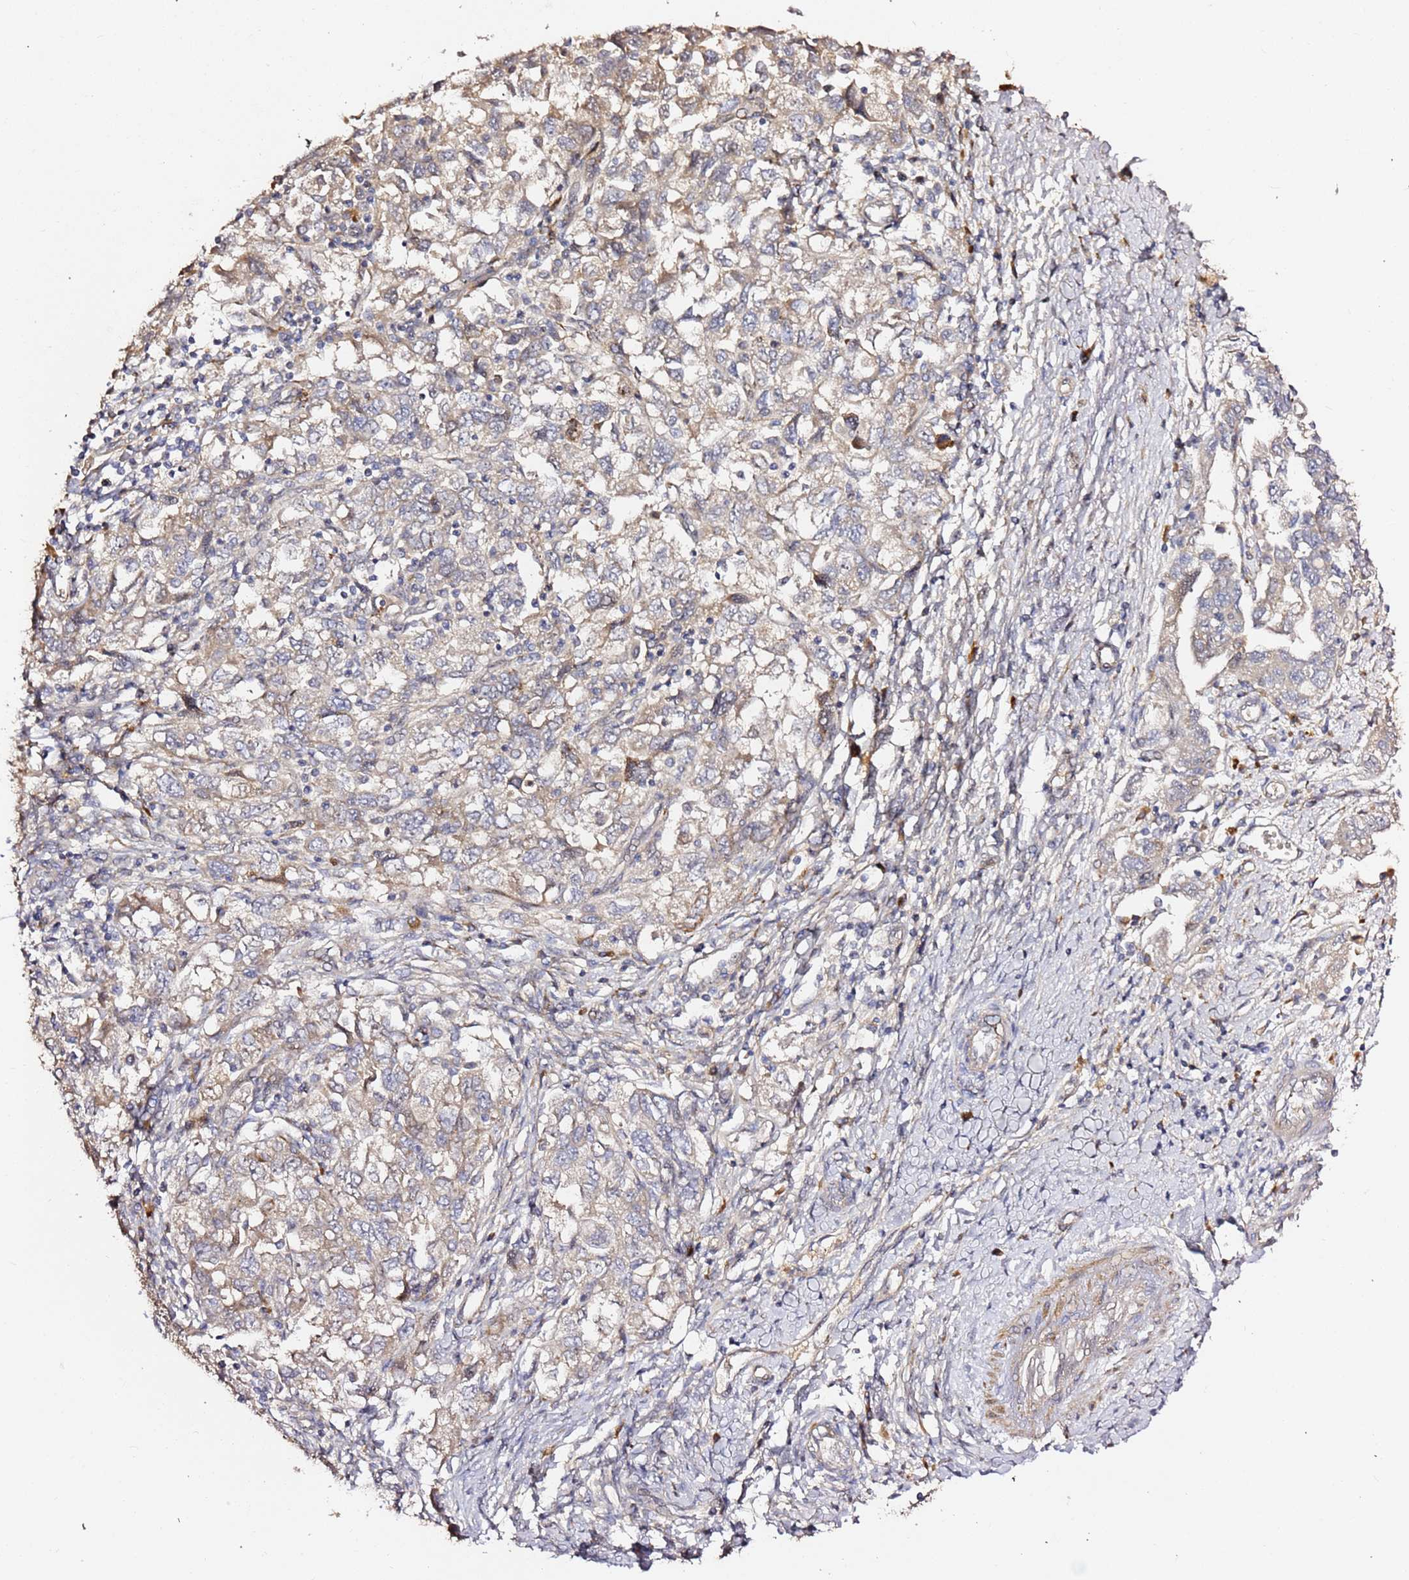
{"staining": {"intensity": "weak", "quantity": "25%-75%", "location": "cytoplasmic/membranous"}, "tissue": "ovarian cancer", "cell_type": "Tumor cells", "image_type": "cancer", "snomed": [{"axis": "morphology", "description": "Carcinoma, NOS"}, {"axis": "morphology", "description": "Cystadenocarcinoma, serous, NOS"}, {"axis": "topography", "description": "Ovary"}], "caption": "DAB immunohistochemical staining of carcinoma (ovarian) exhibits weak cytoplasmic/membranous protein positivity in approximately 25%-75% of tumor cells.", "gene": "HSD17B7", "patient": {"sex": "female", "age": 69}}